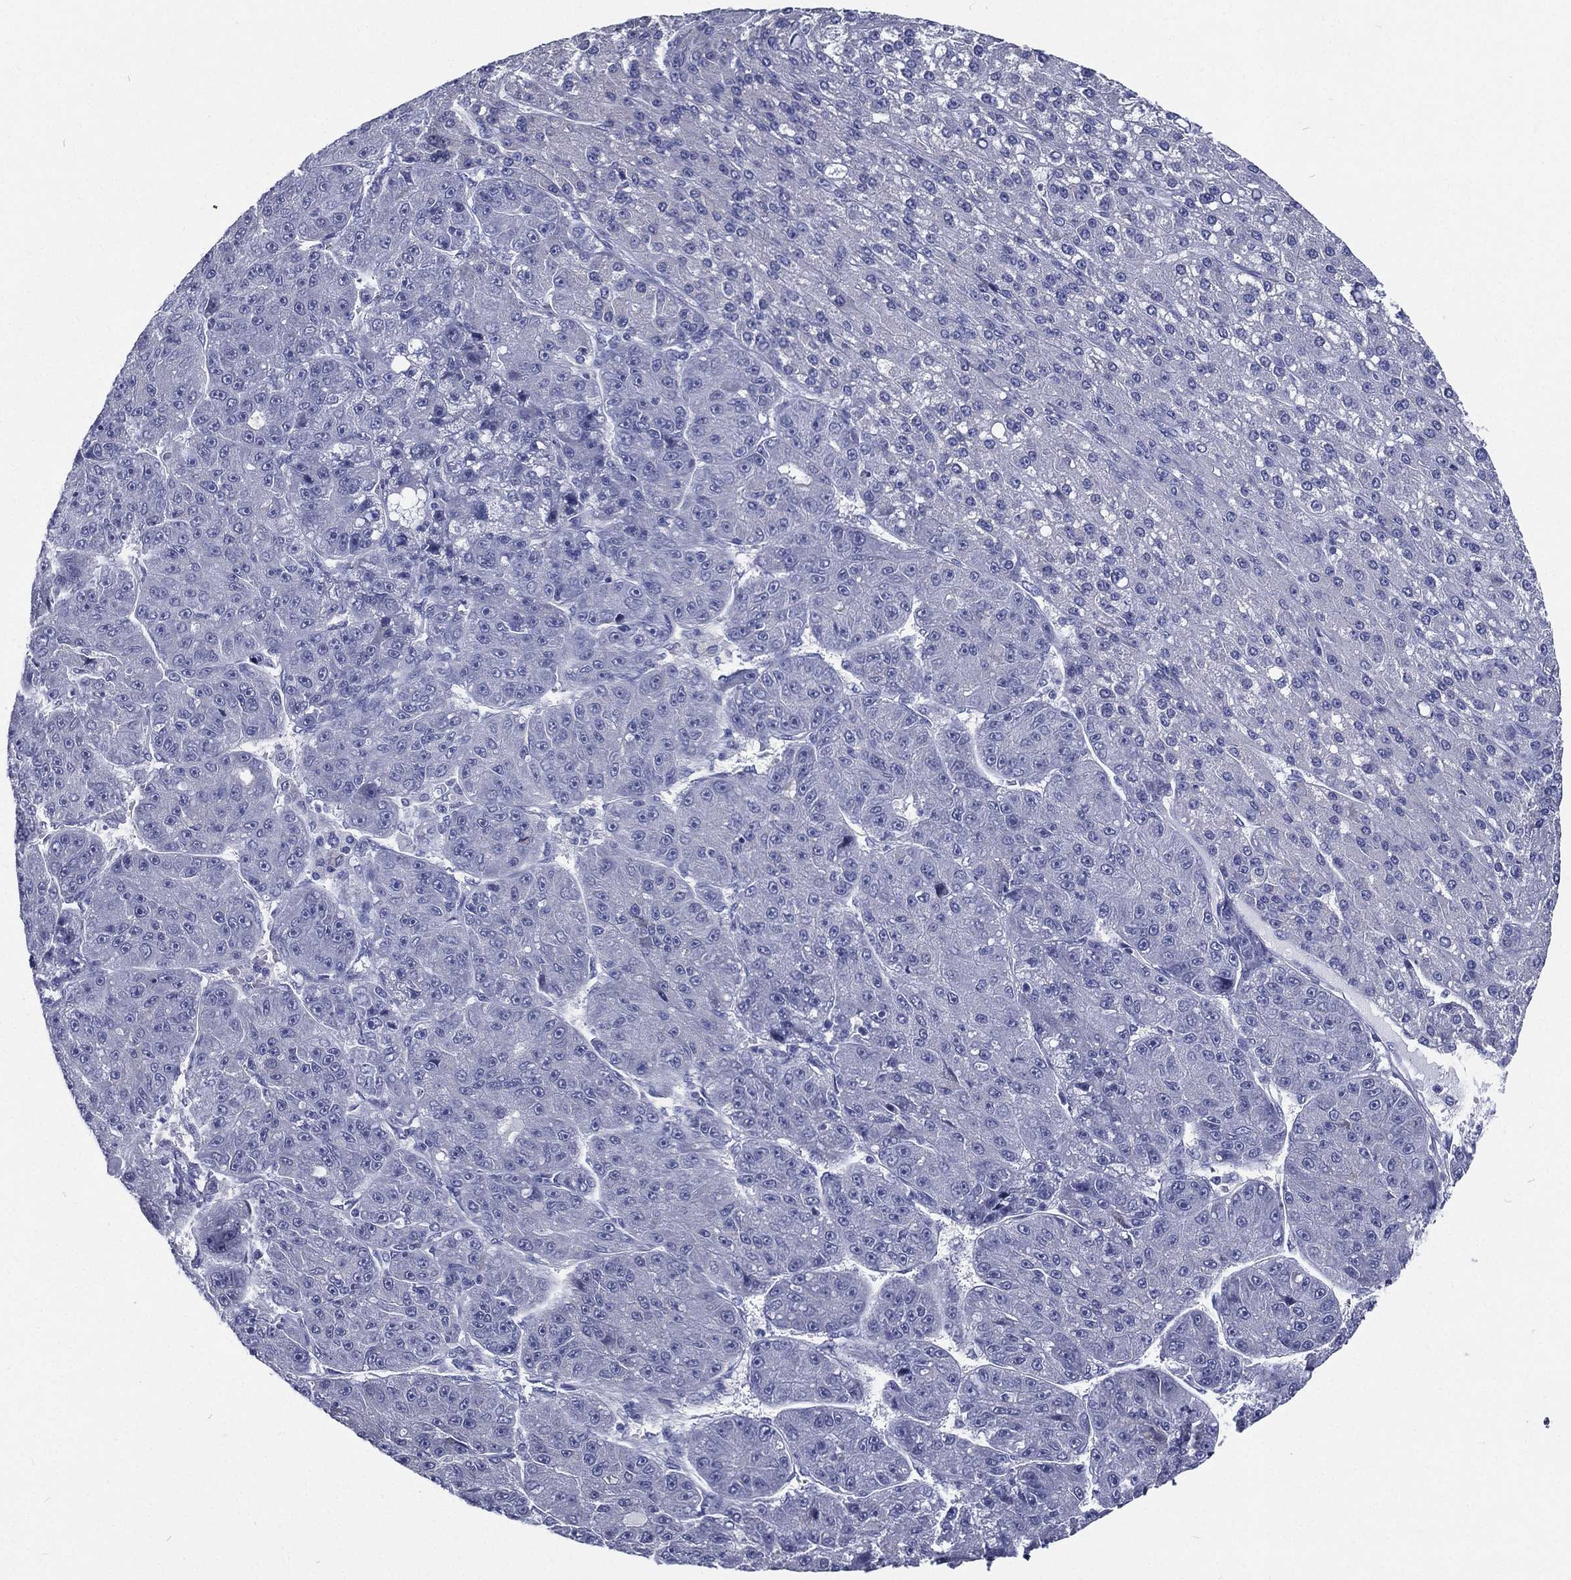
{"staining": {"intensity": "negative", "quantity": "none", "location": "none"}, "tissue": "liver cancer", "cell_type": "Tumor cells", "image_type": "cancer", "snomed": [{"axis": "morphology", "description": "Carcinoma, Hepatocellular, NOS"}, {"axis": "topography", "description": "Liver"}], "caption": "The IHC image has no significant staining in tumor cells of liver hepatocellular carcinoma tissue.", "gene": "RSPH4A", "patient": {"sex": "male", "age": 67}}